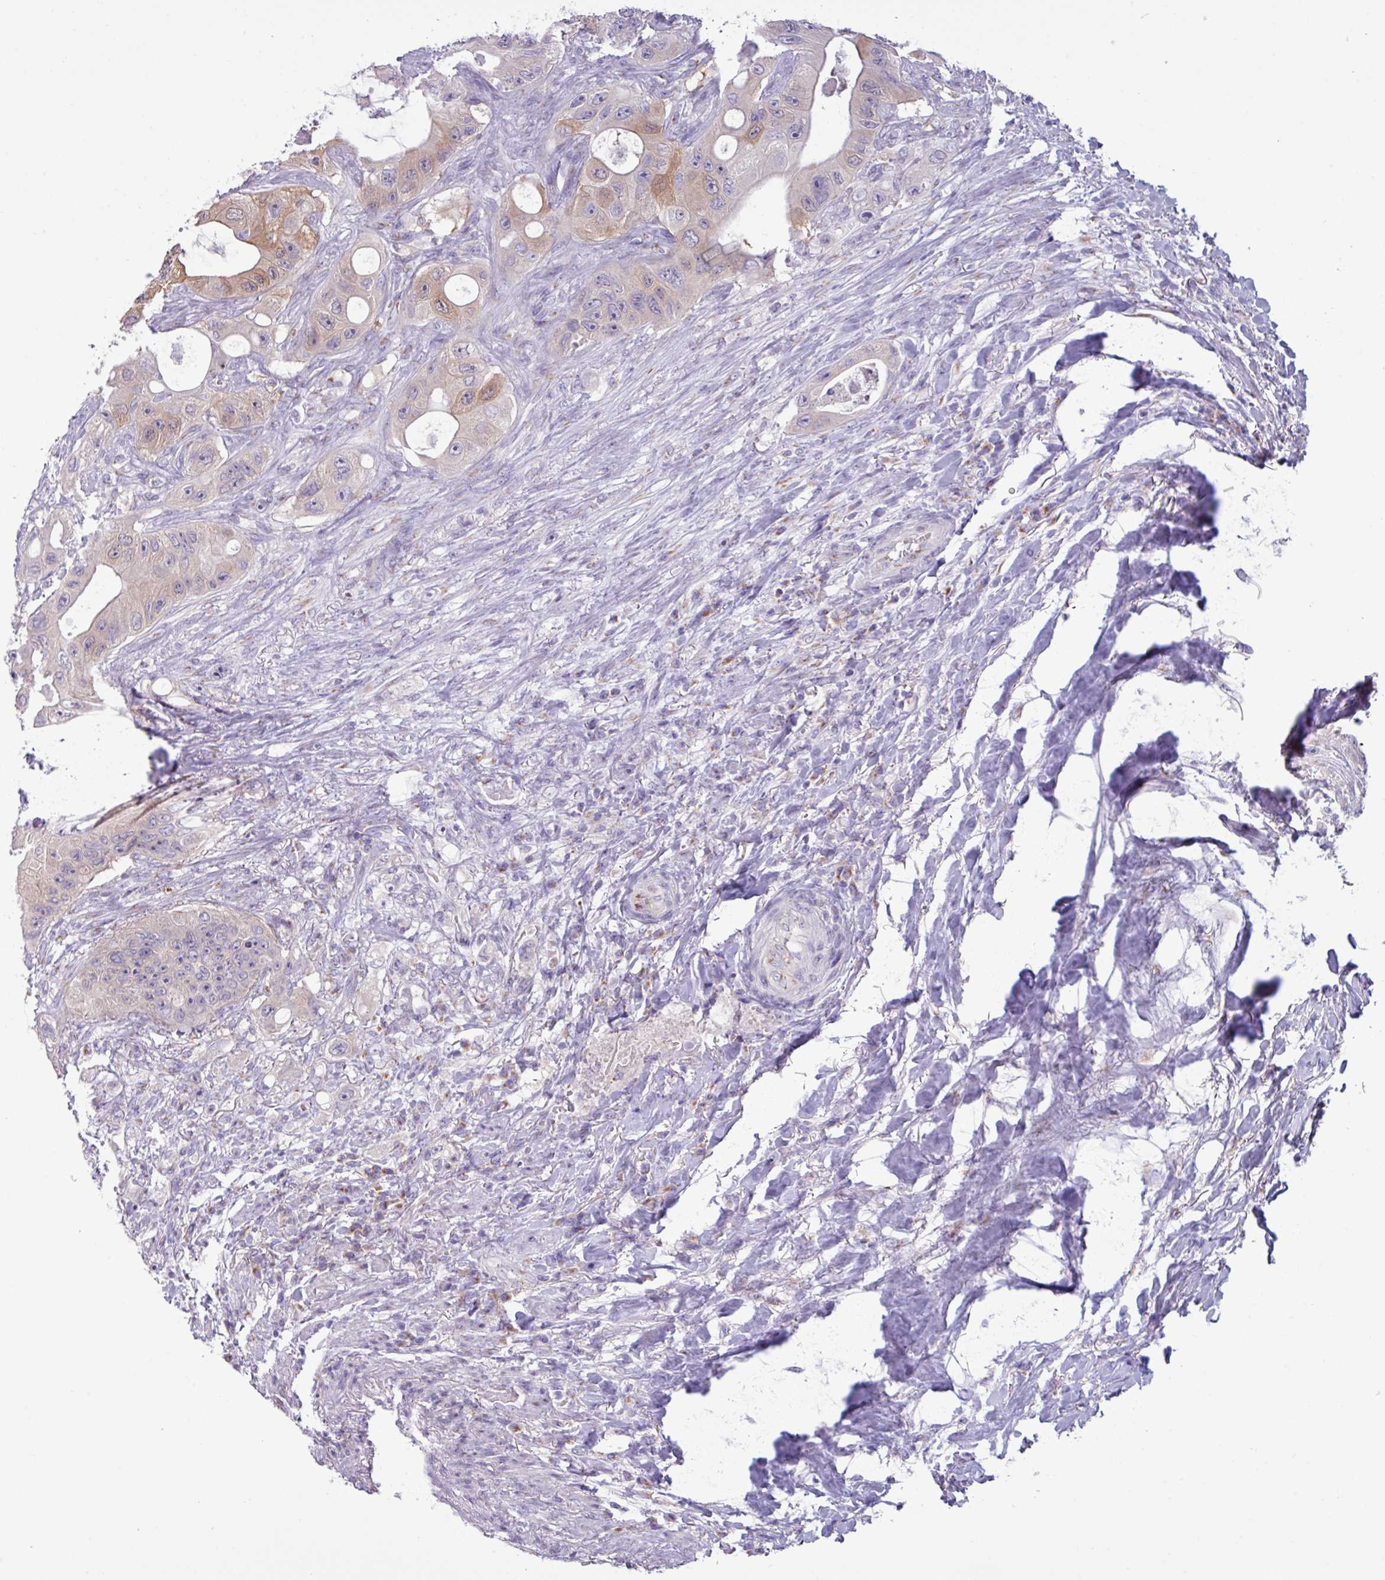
{"staining": {"intensity": "weak", "quantity": "<25%", "location": "cytoplasmic/membranous"}, "tissue": "colorectal cancer", "cell_type": "Tumor cells", "image_type": "cancer", "snomed": [{"axis": "morphology", "description": "Adenocarcinoma, NOS"}, {"axis": "topography", "description": "Colon"}], "caption": "This is an IHC micrograph of human adenocarcinoma (colorectal). There is no expression in tumor cells.", "gene": "STIMATE", "patient": {"sex": "female", "age": 46}}